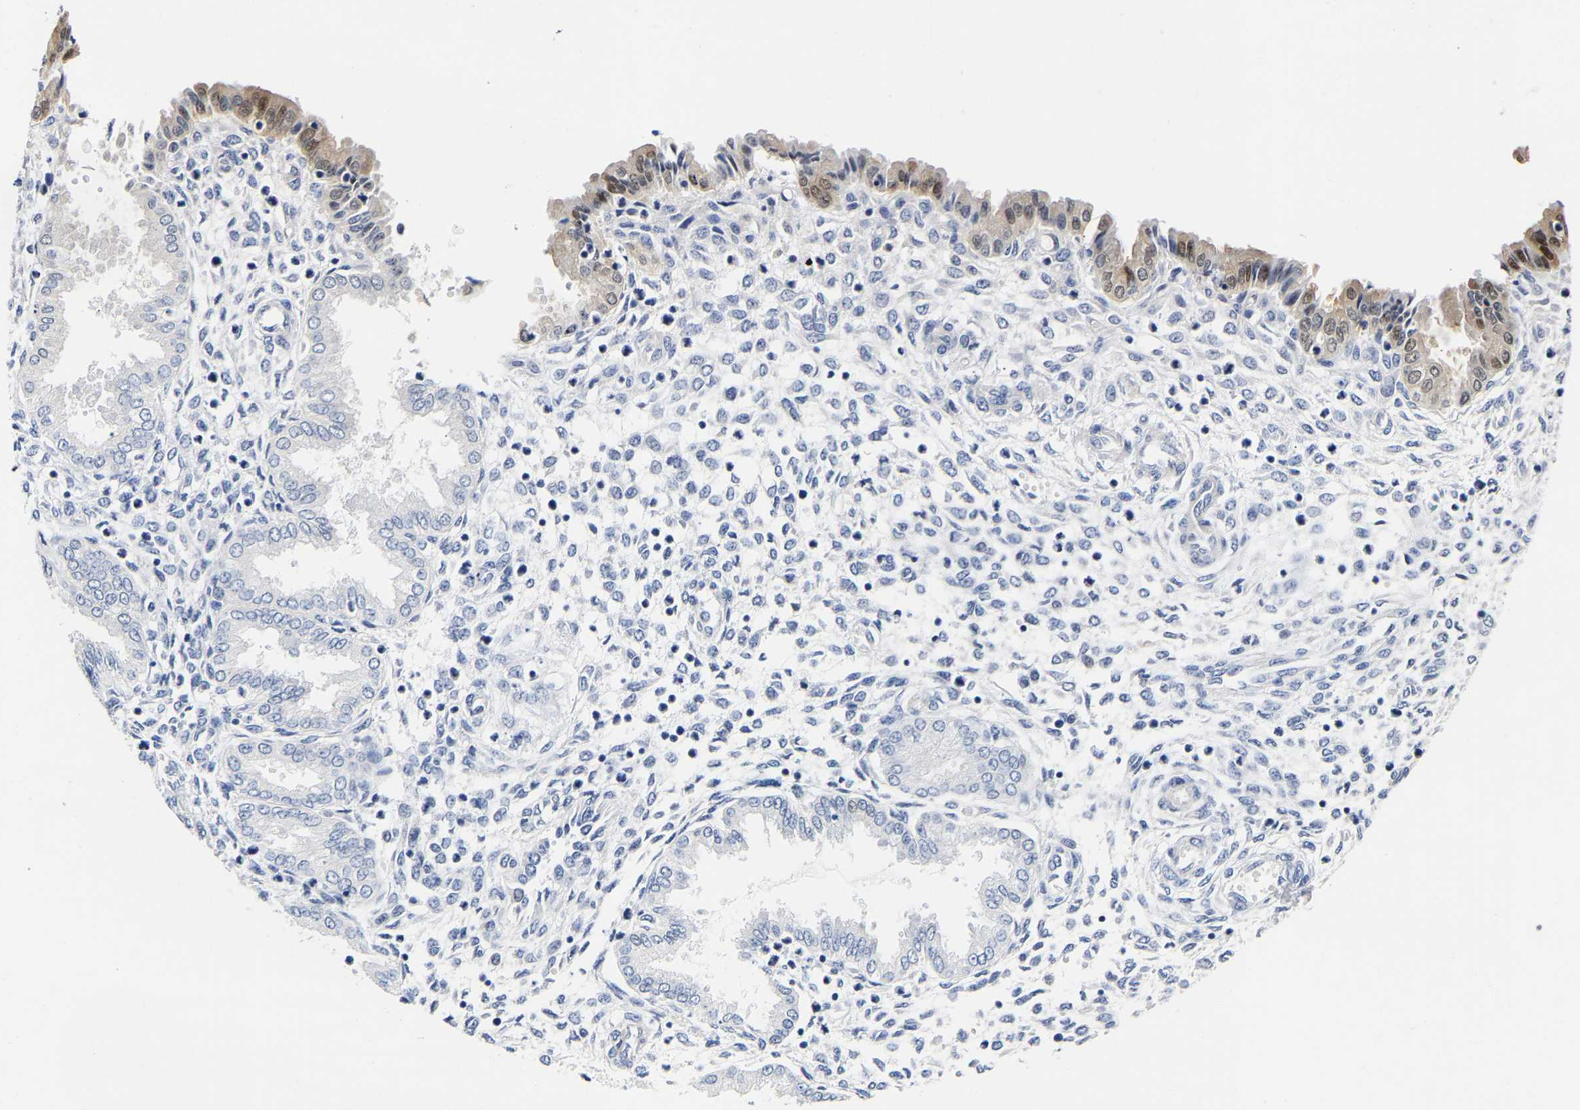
{"staining": {"intensity": "negative", "quantity": "none", "location": "none"}, "tissue": "endometrium", "cell_type": "Cells in endometrial stroma", "image_type": "normal", "snomed": [{"axis": "morphology", "description": "Normal tissue, NOS"}, {"axis": "topography", "description": "Endometrium"}], "caption": "Cells in endometrial stroma are negative for protein expression in benign human endometrium.", "gene": "CCDC6", "patient": {"sex": "female", "age": 33}}